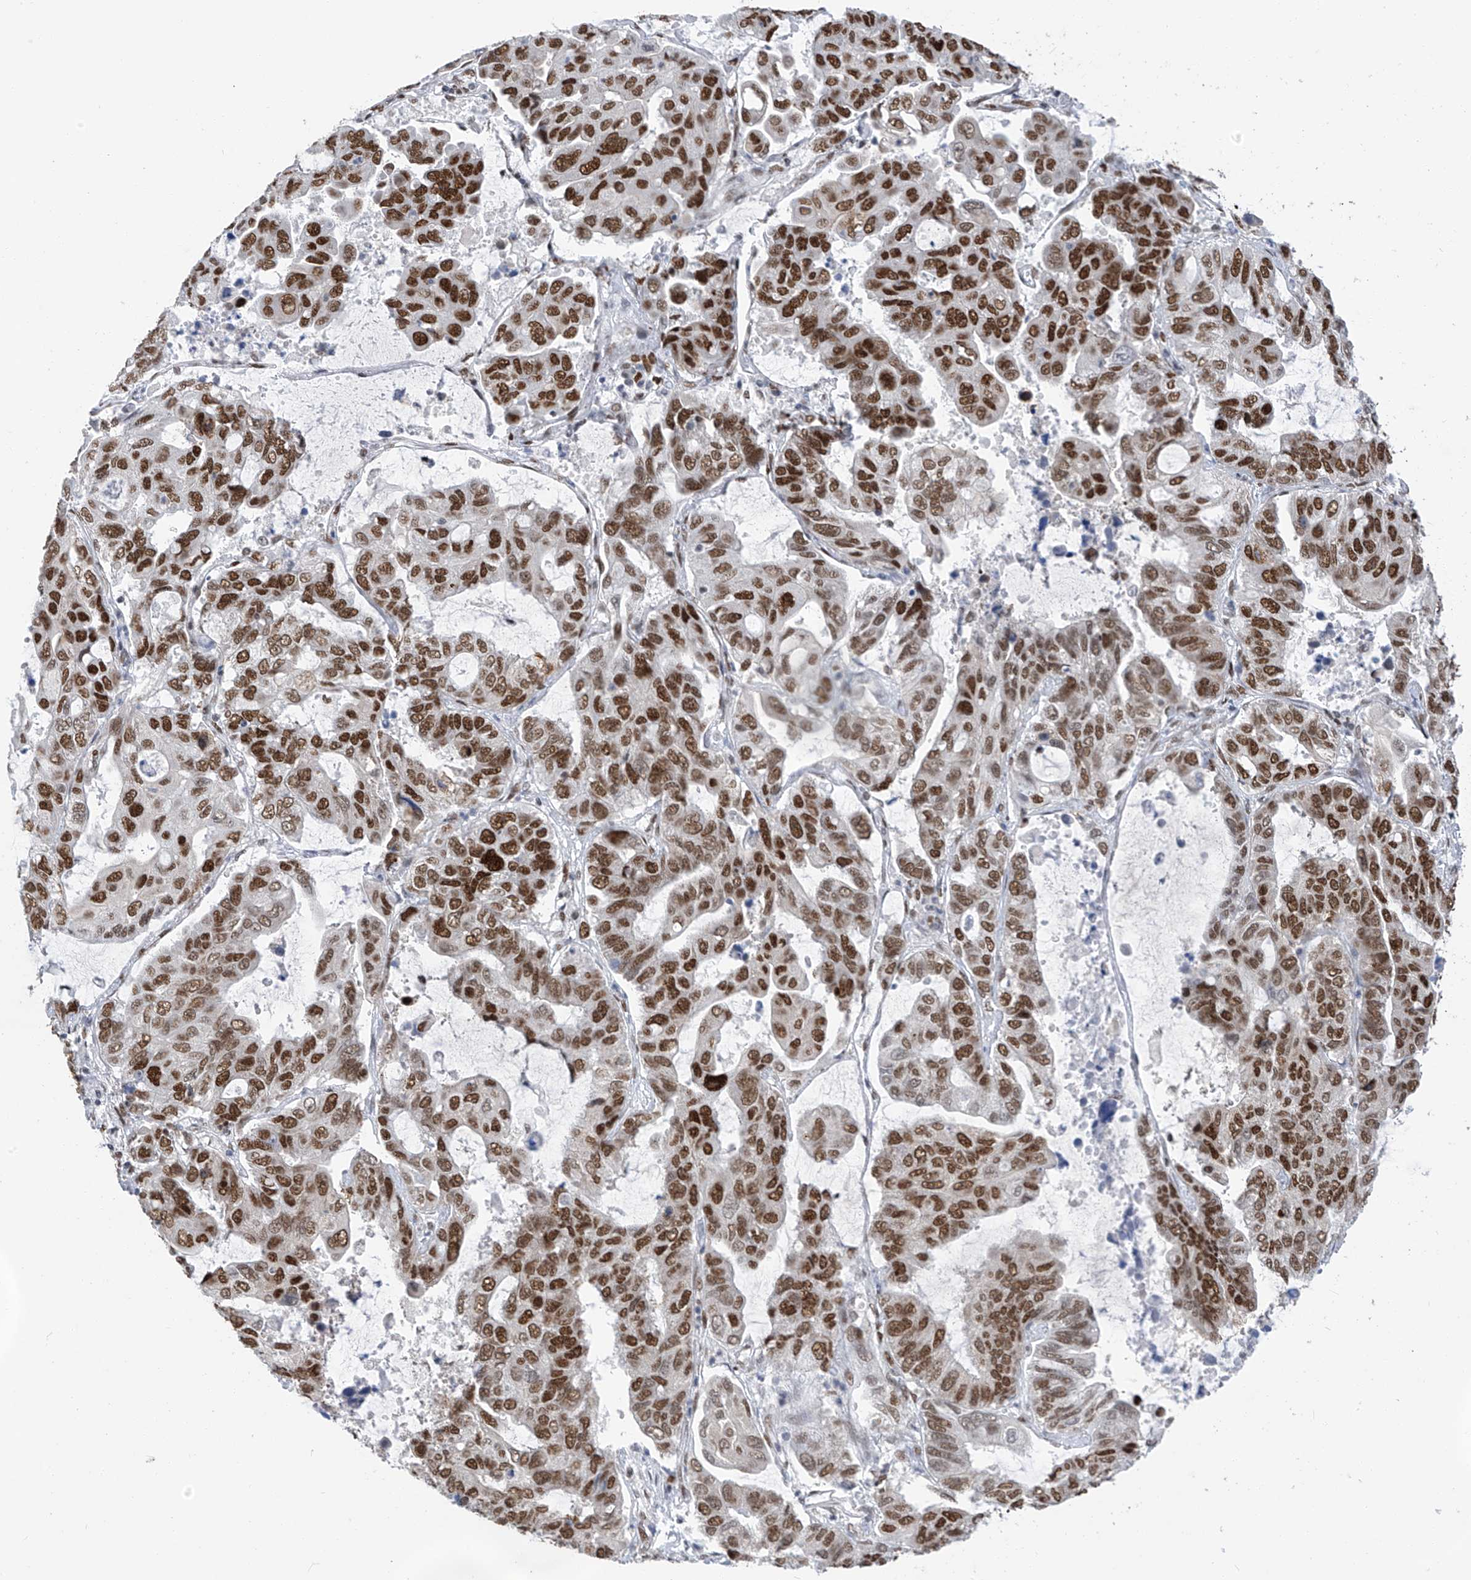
{"staining": {"intensity": "moderate", "quantity": ">75%", "location": "nuclear"}, "tissue": "lung cancer", "cell_type": "Tumor cells", "image_type": "cancer", "snomed": [{"axis": "morphology", "description": "Adenocarcinoma, NOS"}, {"axis": "topography", "description": "Lung"}], "caption": "Approximately >75% of tumor cells in human lung adenocarcinoma demonstrate moderate nuclear protein positivity as visualized by brown immunohistochemical staining.", "gene": "KHSRP", "patient": {"sex": "male", "age": 64}}